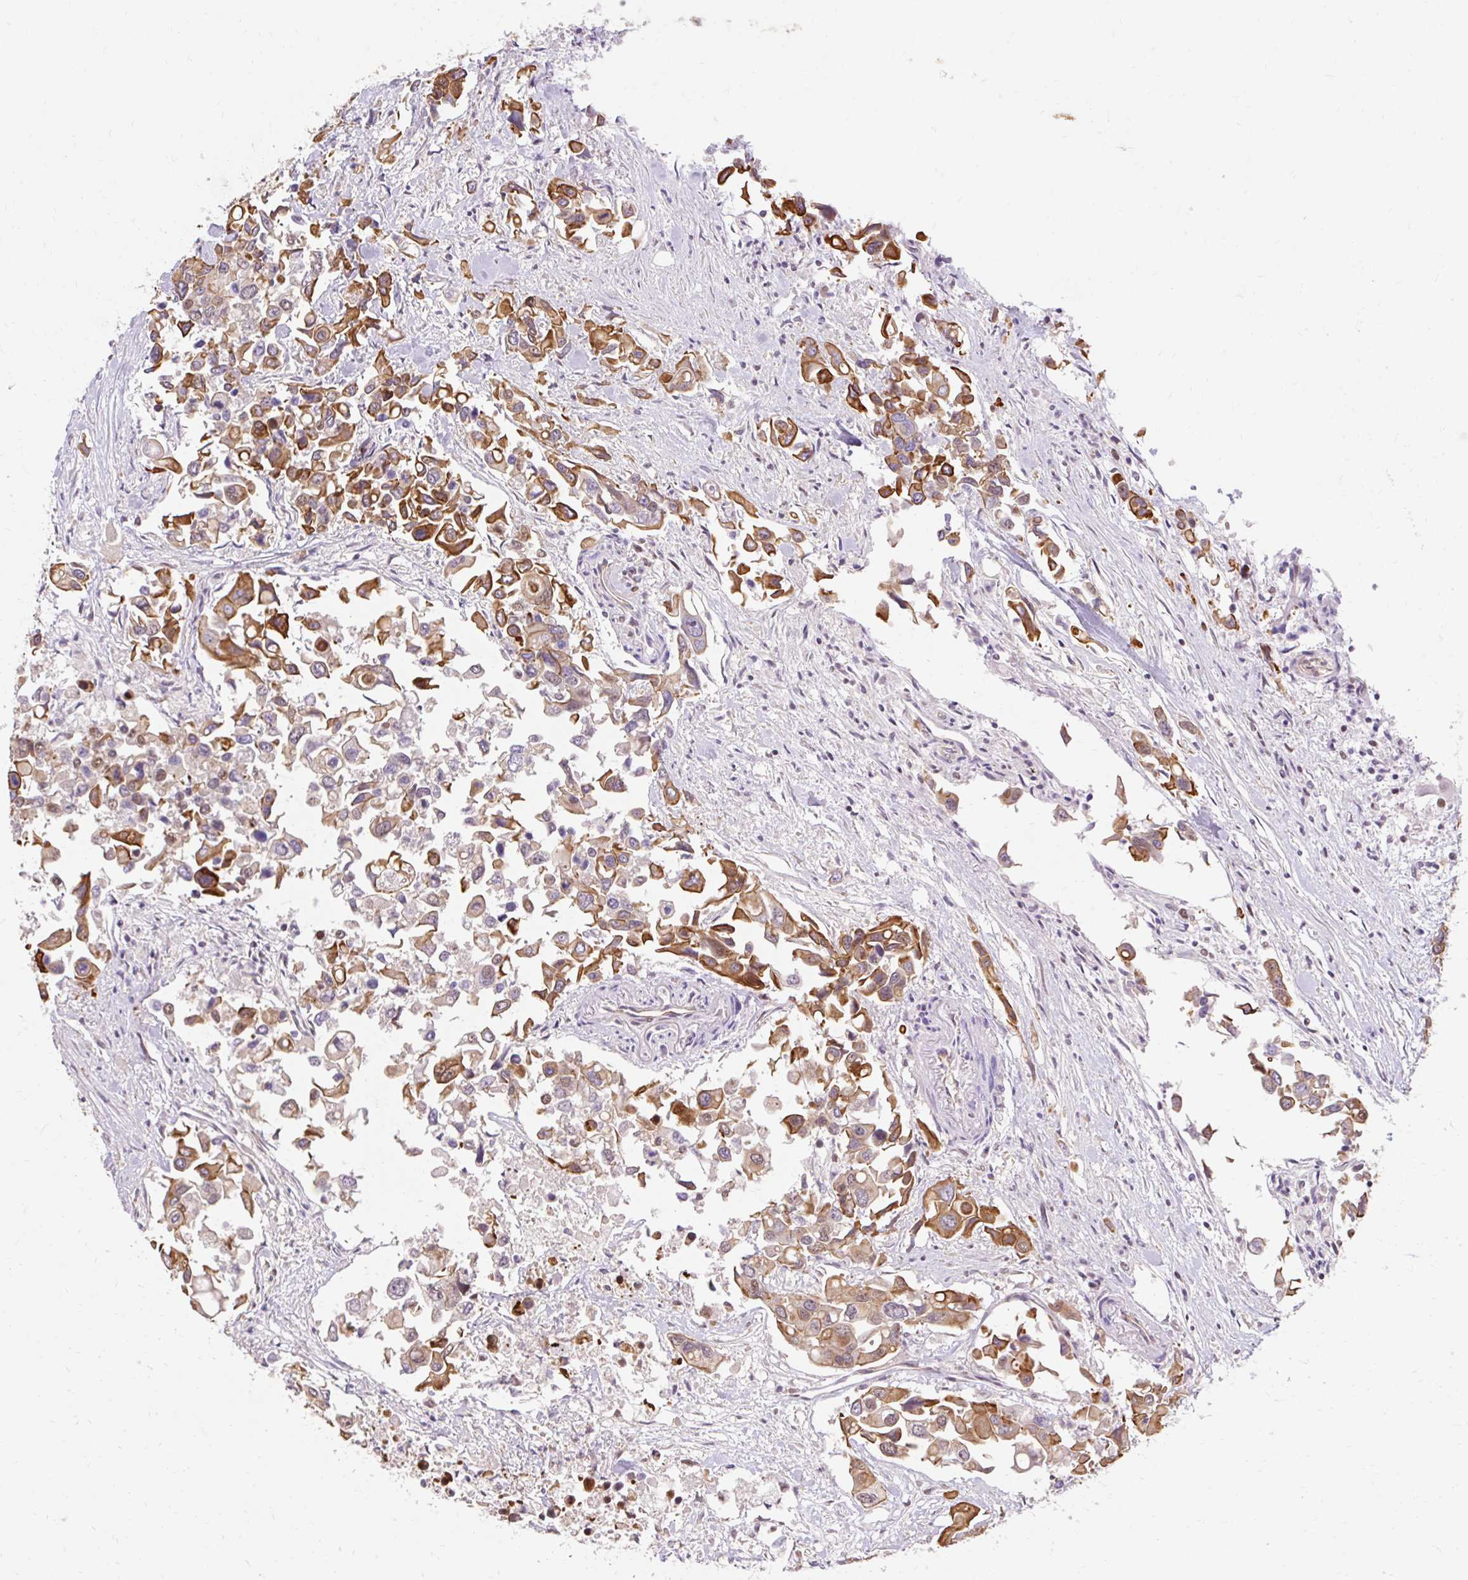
{"staining": {"intensity": "strong", "quantity": "25%-75%", "location": "cytoplasmic/membranous"}, "tissue": "colorectal cancer", "cell_type": "Tumor cells", "image_type": "cancer", "snomed": [{"axis": "morphology", "description": "Adenocarcinoma, NOS"}, {"axis": "topography", "description": "Colon"}], "caption": "Immunohistochemical staining of colorectal adenocarcinoma demonstrates strong cytoplasmic/membranous protein staining in approximately 25%-75% of tumor cells.", "gene": "NPIPB12", "patient": {"sex": "male", "age": 77}}